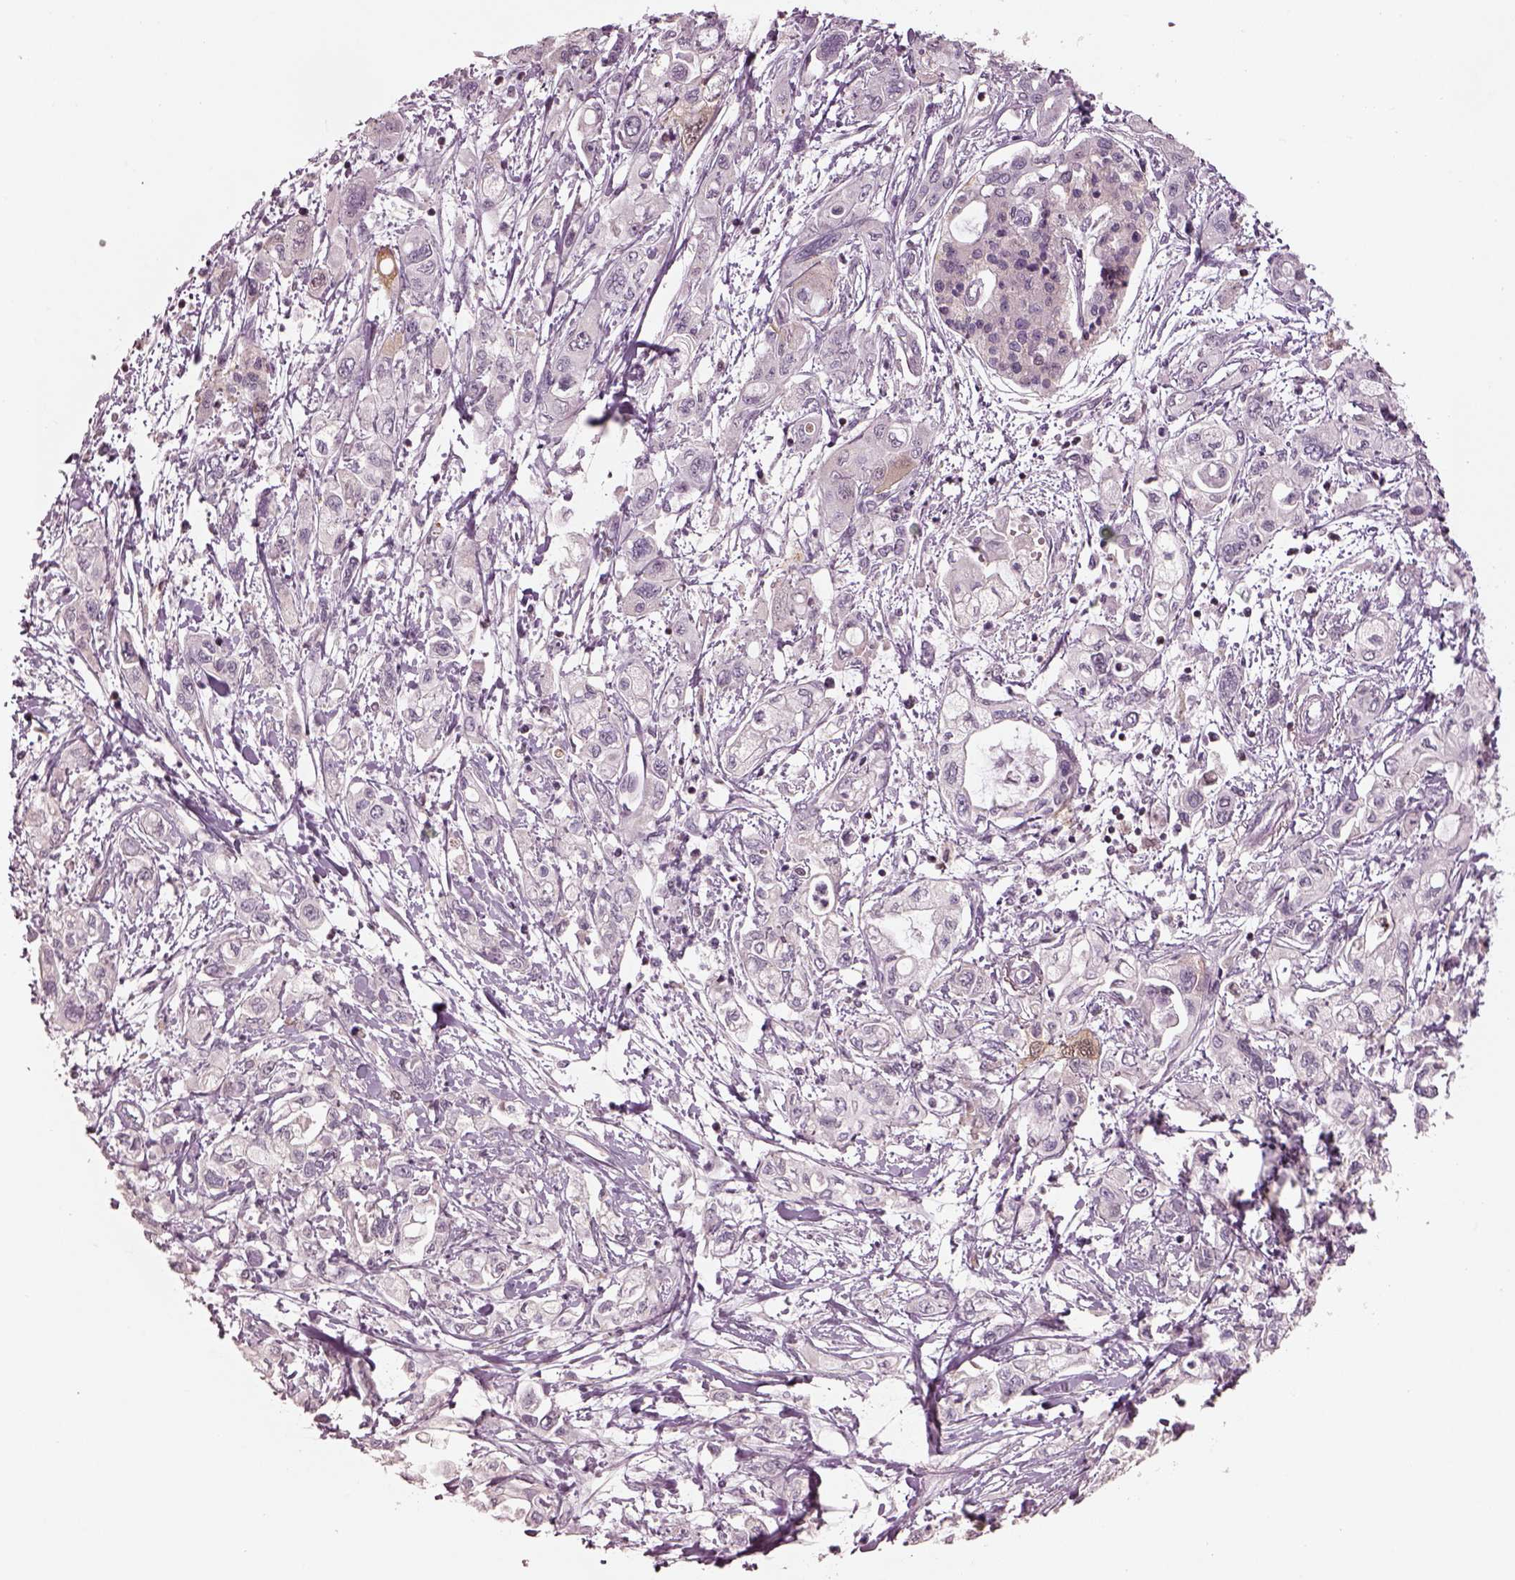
{"staining": {"intensity": "negative", "quantity": "none", "location": "none"}, "tissue": "pancreatic cancer", "cell_type": "Tumor cells", "image_type": "cancer", "snomed": [{"axis": "morphology", "description": "Adenocarcinoma, NOS"}, {"axis": "topography", "description": "Pancreas"}], "caption": "This is an immunohistochemistry (IHC) micrograph of human pancreatic cancer. There is no positivity in tumor cells.", "gene": "TLX3", "patient": {"sex": "male", "age": 54}}